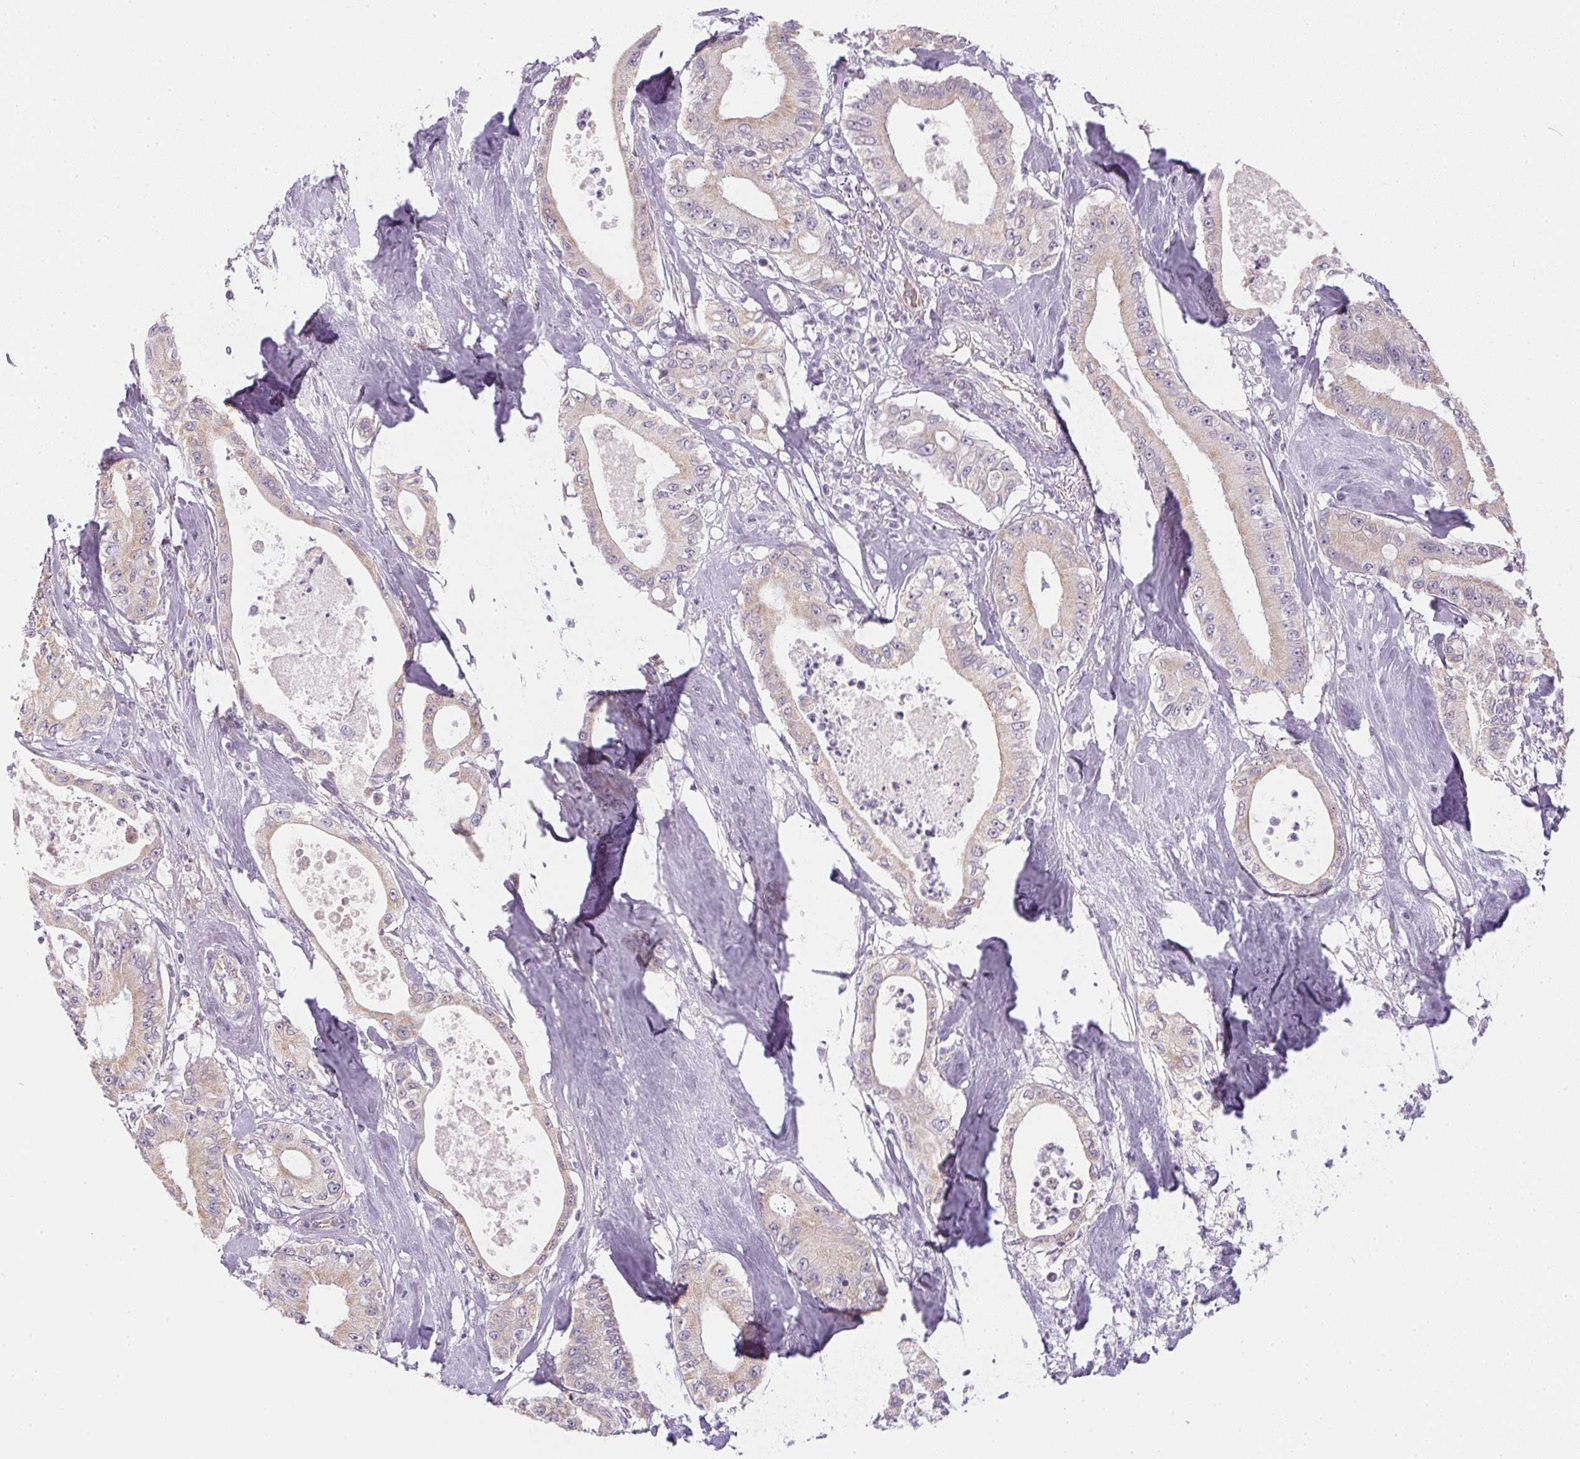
{"staining": {"intensity": "weak", "quantity": "<25%", "location": "cytoplasmic/membranous"}, "tissue": "pancreatic cancer", "cell_type": "Tumor cells", "image_type": "cancer", "snomed": [{"axis": "morphology", "description": "Adenocarcinoma, NOS"}, {"axis": "topography", "description": "Pancreas"}], "caption": "Immunohistochemical staining of human pancreatic cancer (adenocarcinoma) displays no significant staining in tumor cells.", "gene": "SMYD1", "patient": {"sex": "male", "age": 71}}